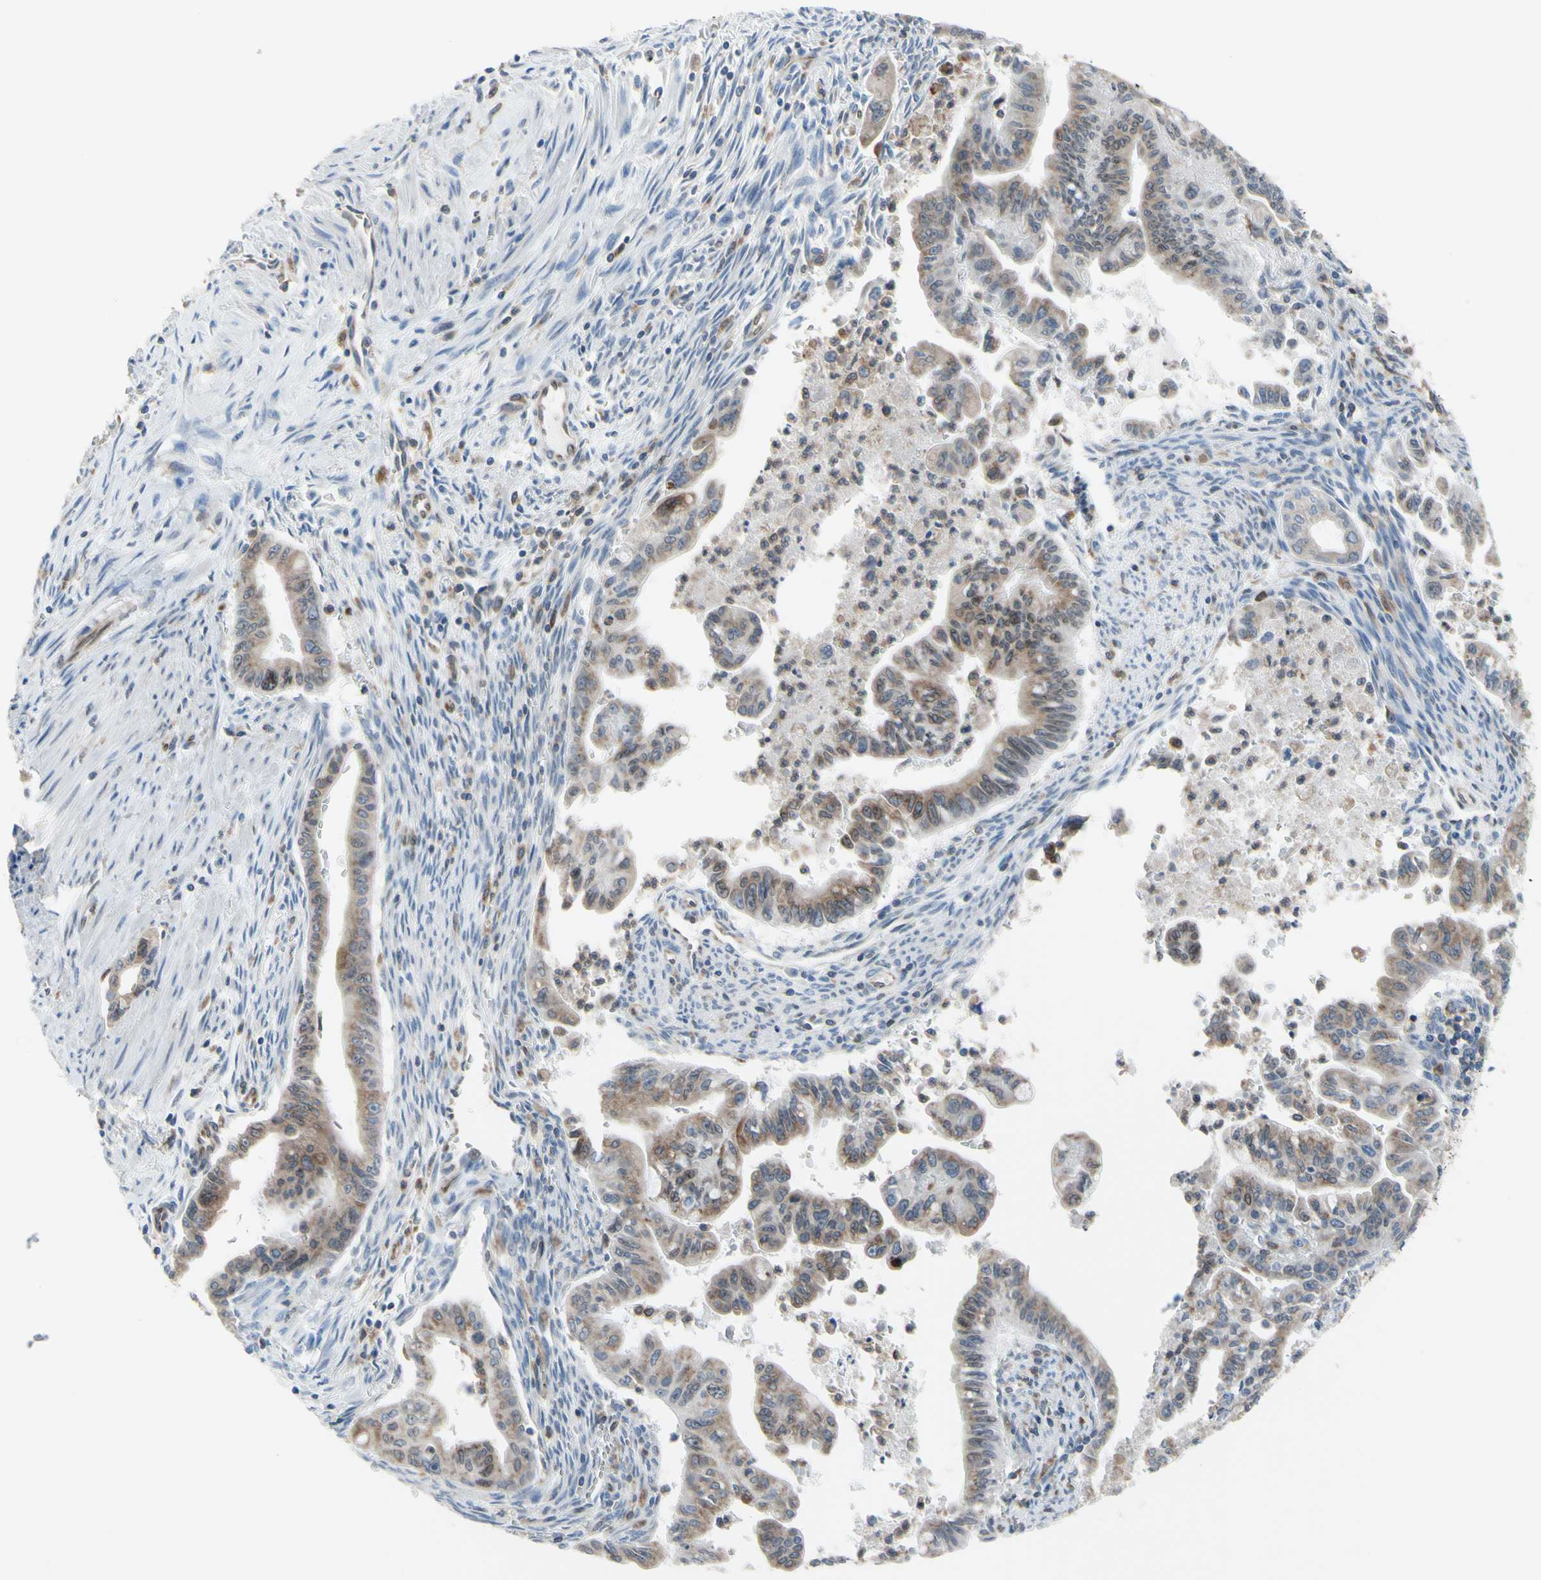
{"staining": {"intensity": "moderate", "quantity": ">75%", "location": "cytoplasmic/membranous"}, "tissue": "pancreatic cancer", "cell_type": "Tumor cells", "image_type": "cancer", "snomed": [{"axis": "morphology", "description": "Adenocarcinoma, NOS"}, {"axis": "topography", "description": "Pancreas"}], "caption": "Pancreatic cancer (adenocarcinoma) stained for a protein (brown) displays moderate cytoplasmic/membranous positive expression in about >75% of tumor cells.", "gene": "MGST2", "patient": {"sex": "male", "age": 70}}